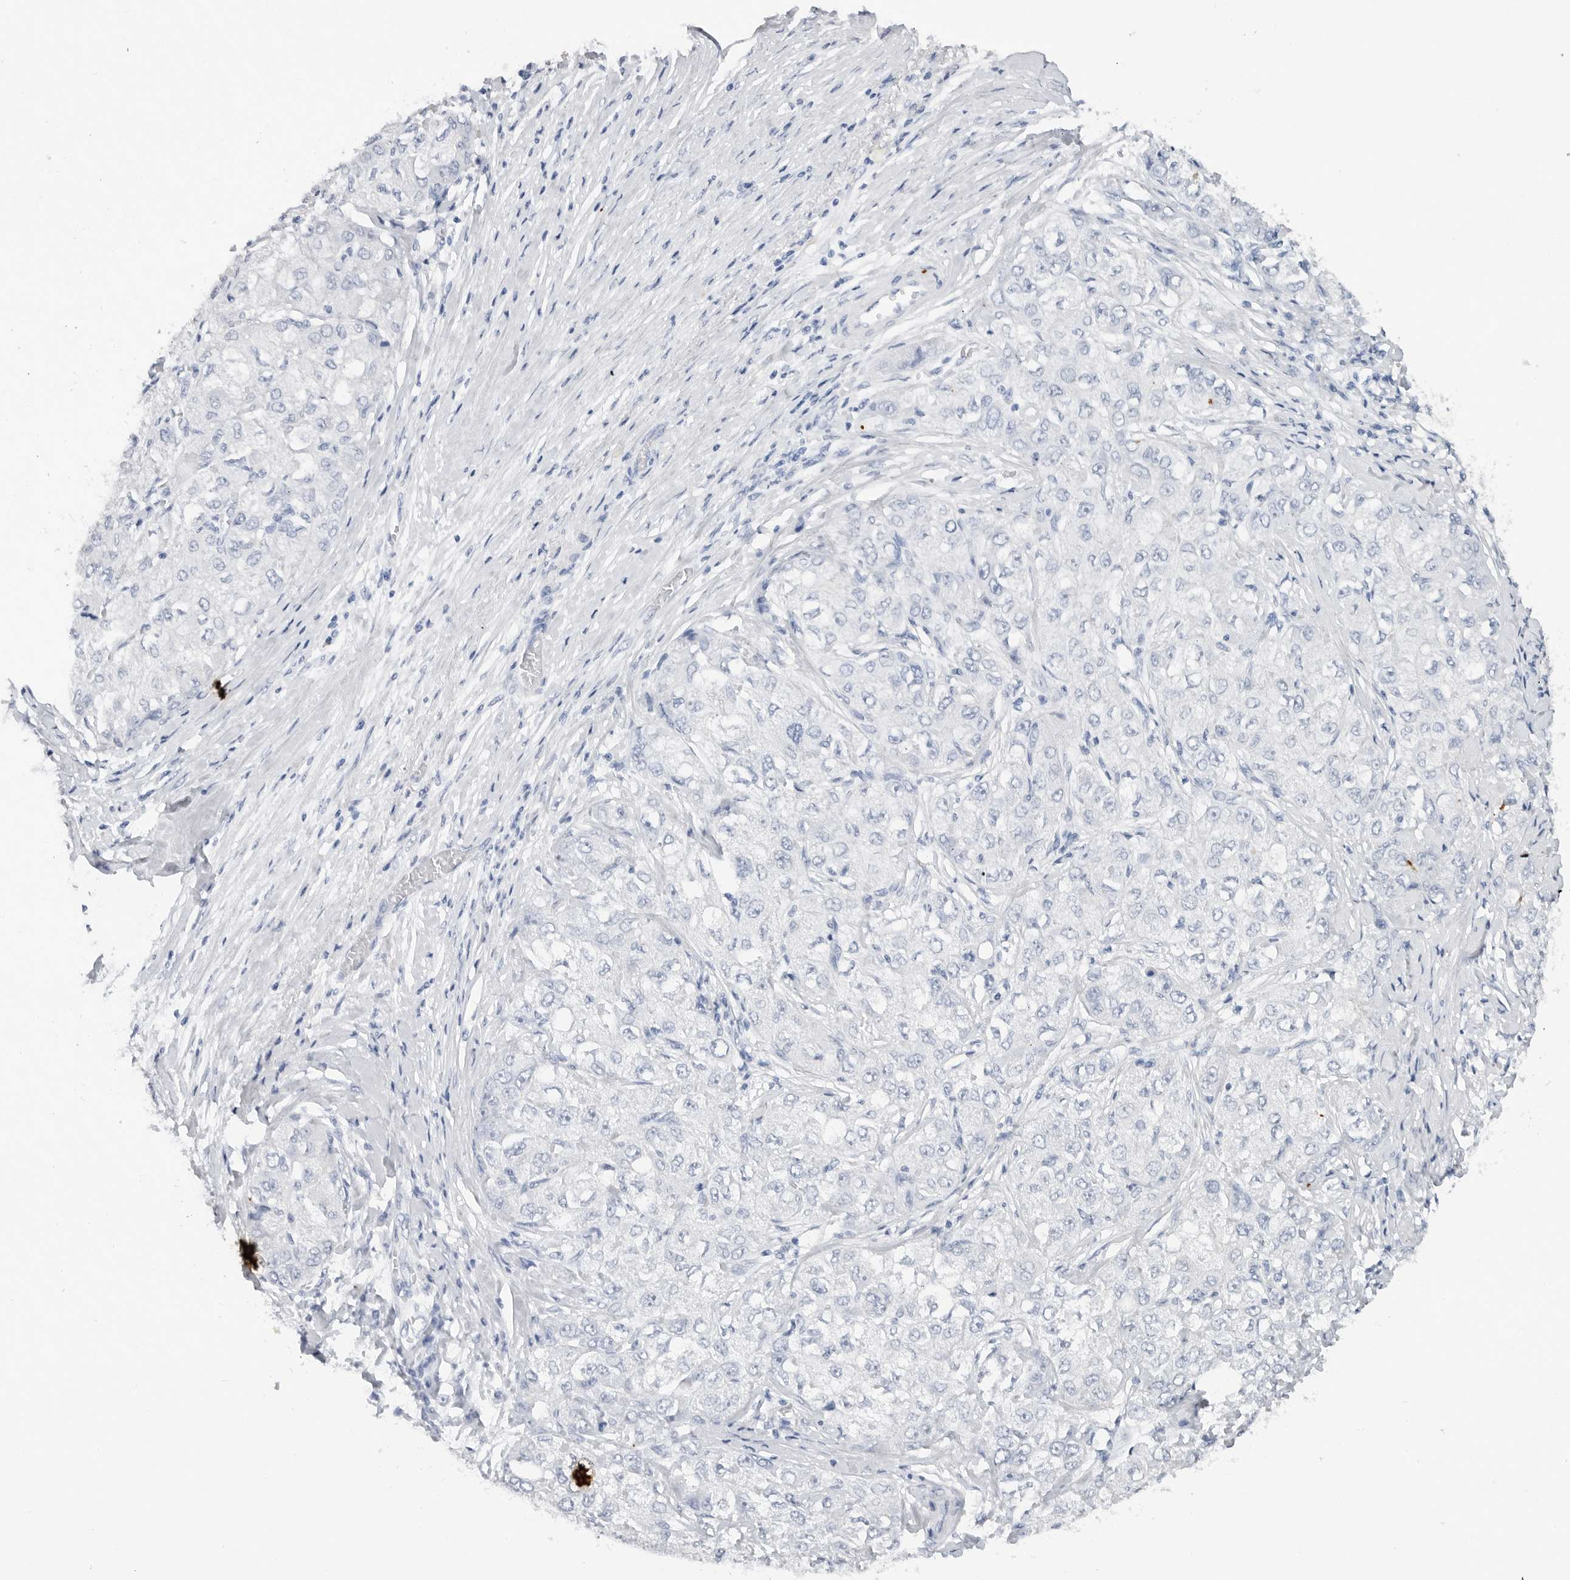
{"staining": {"intensity": "negative", "quantity": "none", "location": "none"}, "tissue": "liver cancer", "cell_type": "Tumor cells", "image_type": "cancer", "snomed": [{"axis": "morphology", "description": "Carcinoma, Hepatocellular, NOS"}, {"axis": "topography", "description": "Liver"}], "caption": "DAB immunohistochemical staining of liver cancer (hepatocellular carcinoma) reveals no significant positivity in tumor cells.", "gene": "MAP2K5", "patient": {"sex": "male", "age": 80}}